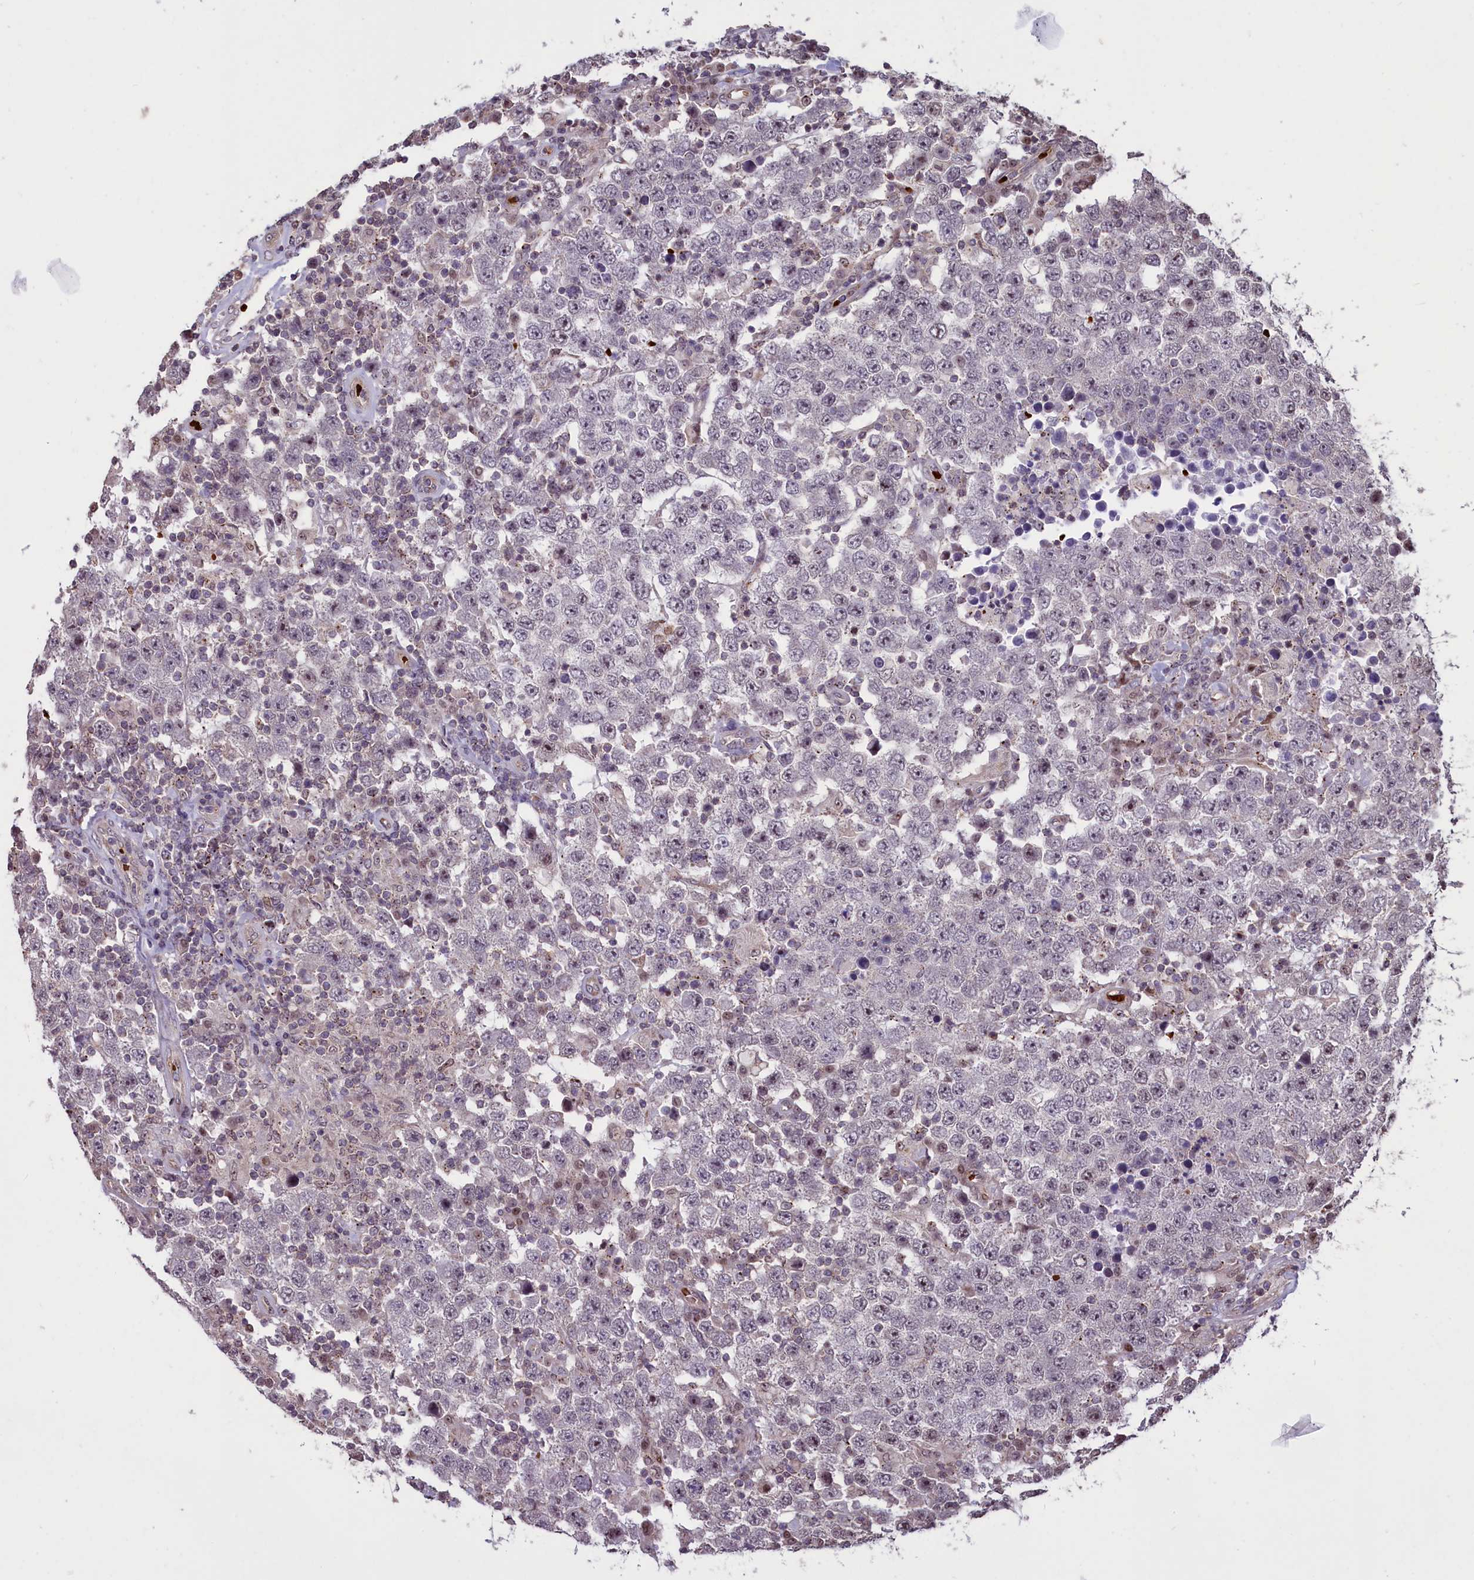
{"staining": {"intensity": "moderate", "quantity": "<25%", "location": "nuclear"}, "tissue": "testis cancer", "cell_type": "Tumor cells", "image_type": "cancer", "snomed": [{"axis": "morphology", "description": "Normal tissue, NOS"}, {"axis": "morphology", "description": "Urothelial carcinoma, High grade"}, {"axis": "morphology", "description": "Seminoma, NOS"}, {"axis": "morphology", "description": "Carcinoma, Embryonal, NOS"}, {"axis": "topography", "description": "Urinary bladder"}, {"axis": "topography", "description": "Testis"}], "caption": "Tumor cells show moderate nuclear expression in approximately <25% of cells in embryonal carcinoma (testis). (IHC, brightfield microscopy, high magnification).", "gene": "SHFL", "patient": {"sex": "male", "age": 41}}